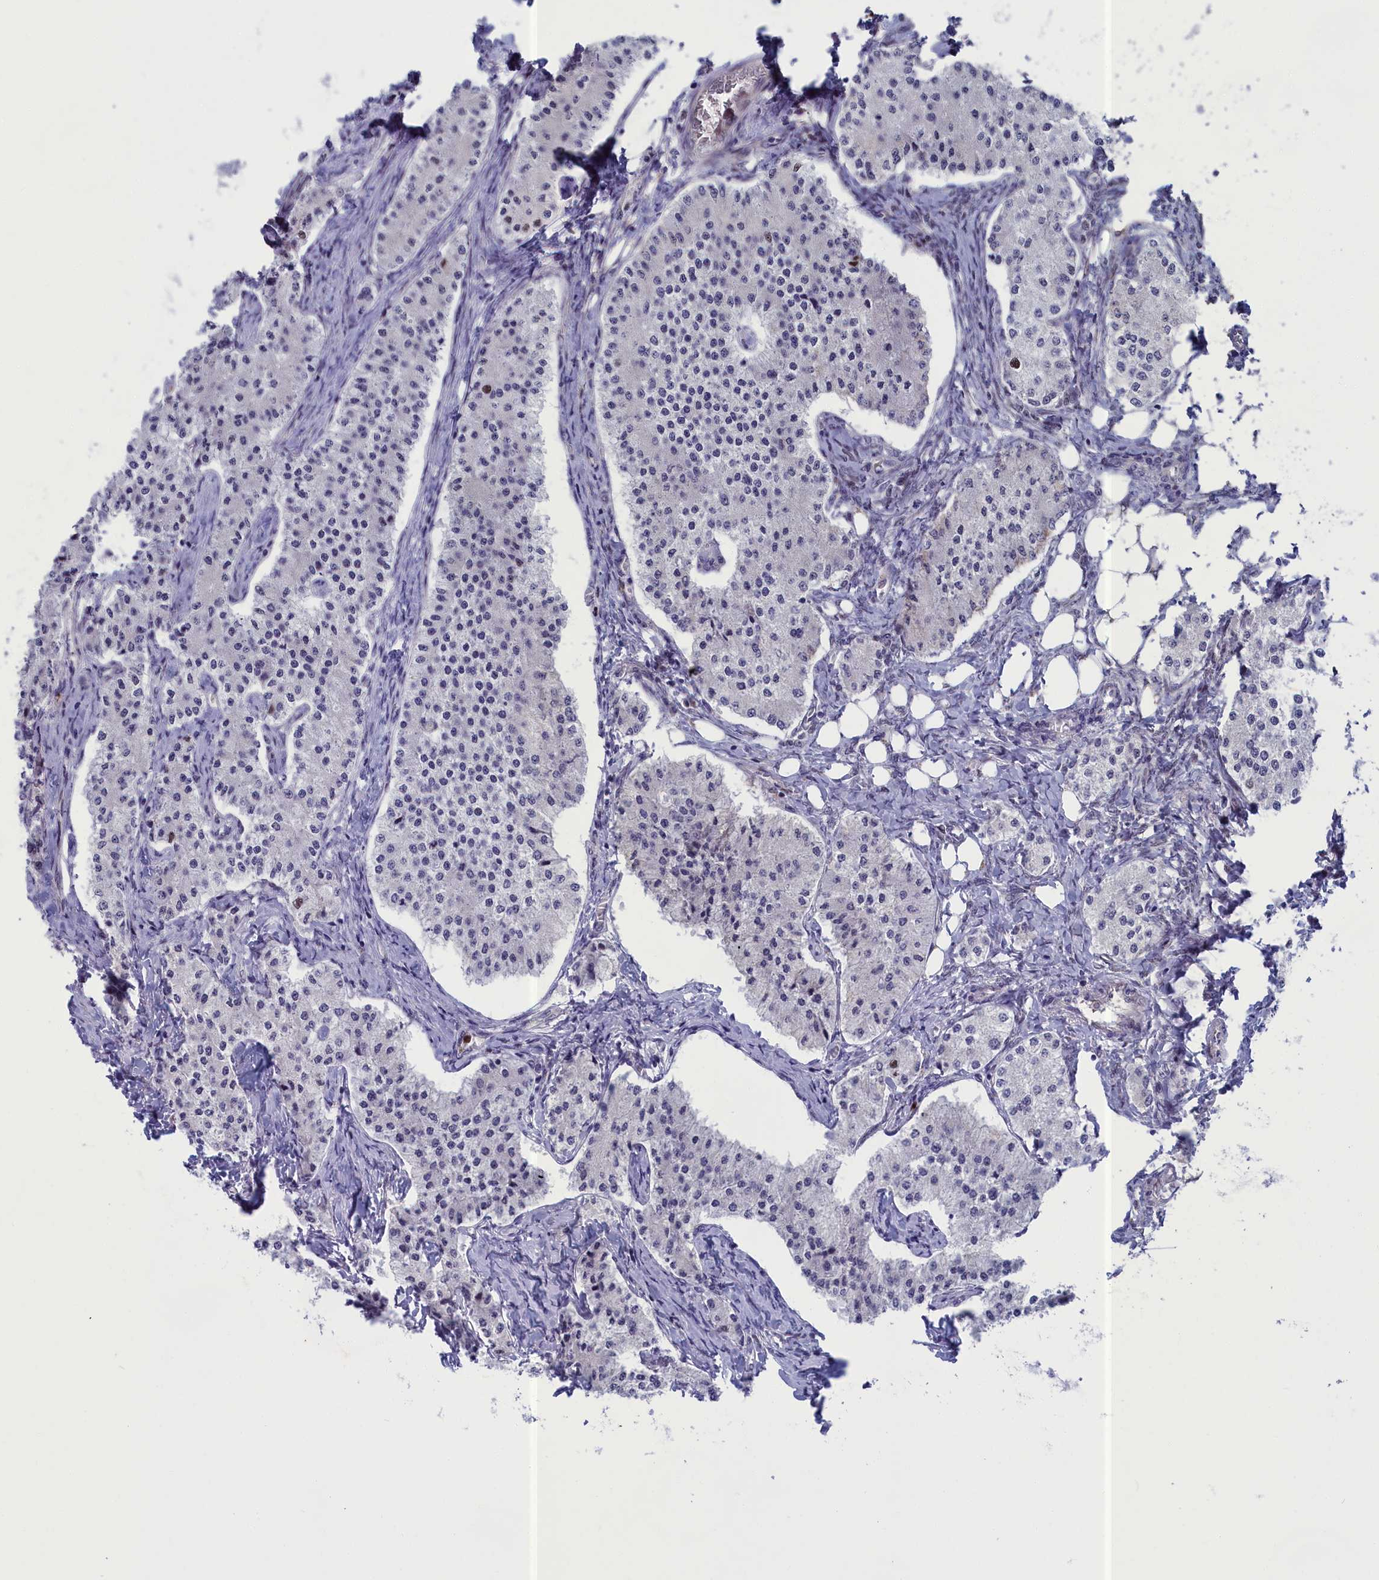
{"staining": {"intensity": "negative", "quantity": "none", "location": "none"}, "tissue": "carcinoid", "cell_type": "Tumor cells", "image_type": "cancer", "snomed": [{"axis": "morphology", "description": "Carcinoid, malignant, NOS"}, {"axis": "topography", "description": "Colon"}], "caption": "A high-resolution photomicrograph shows immunohistochemistry (IHC) staining of carcinoid (malignant), which exhibits no significant staining in tumor cells. (DAB (3,3'-diaminobenzidine) immunohistochemistry (IHC) with hematoxylin counter stain).", "gene": "LIG1", "patient": {"sex": "female", "age": 52}}